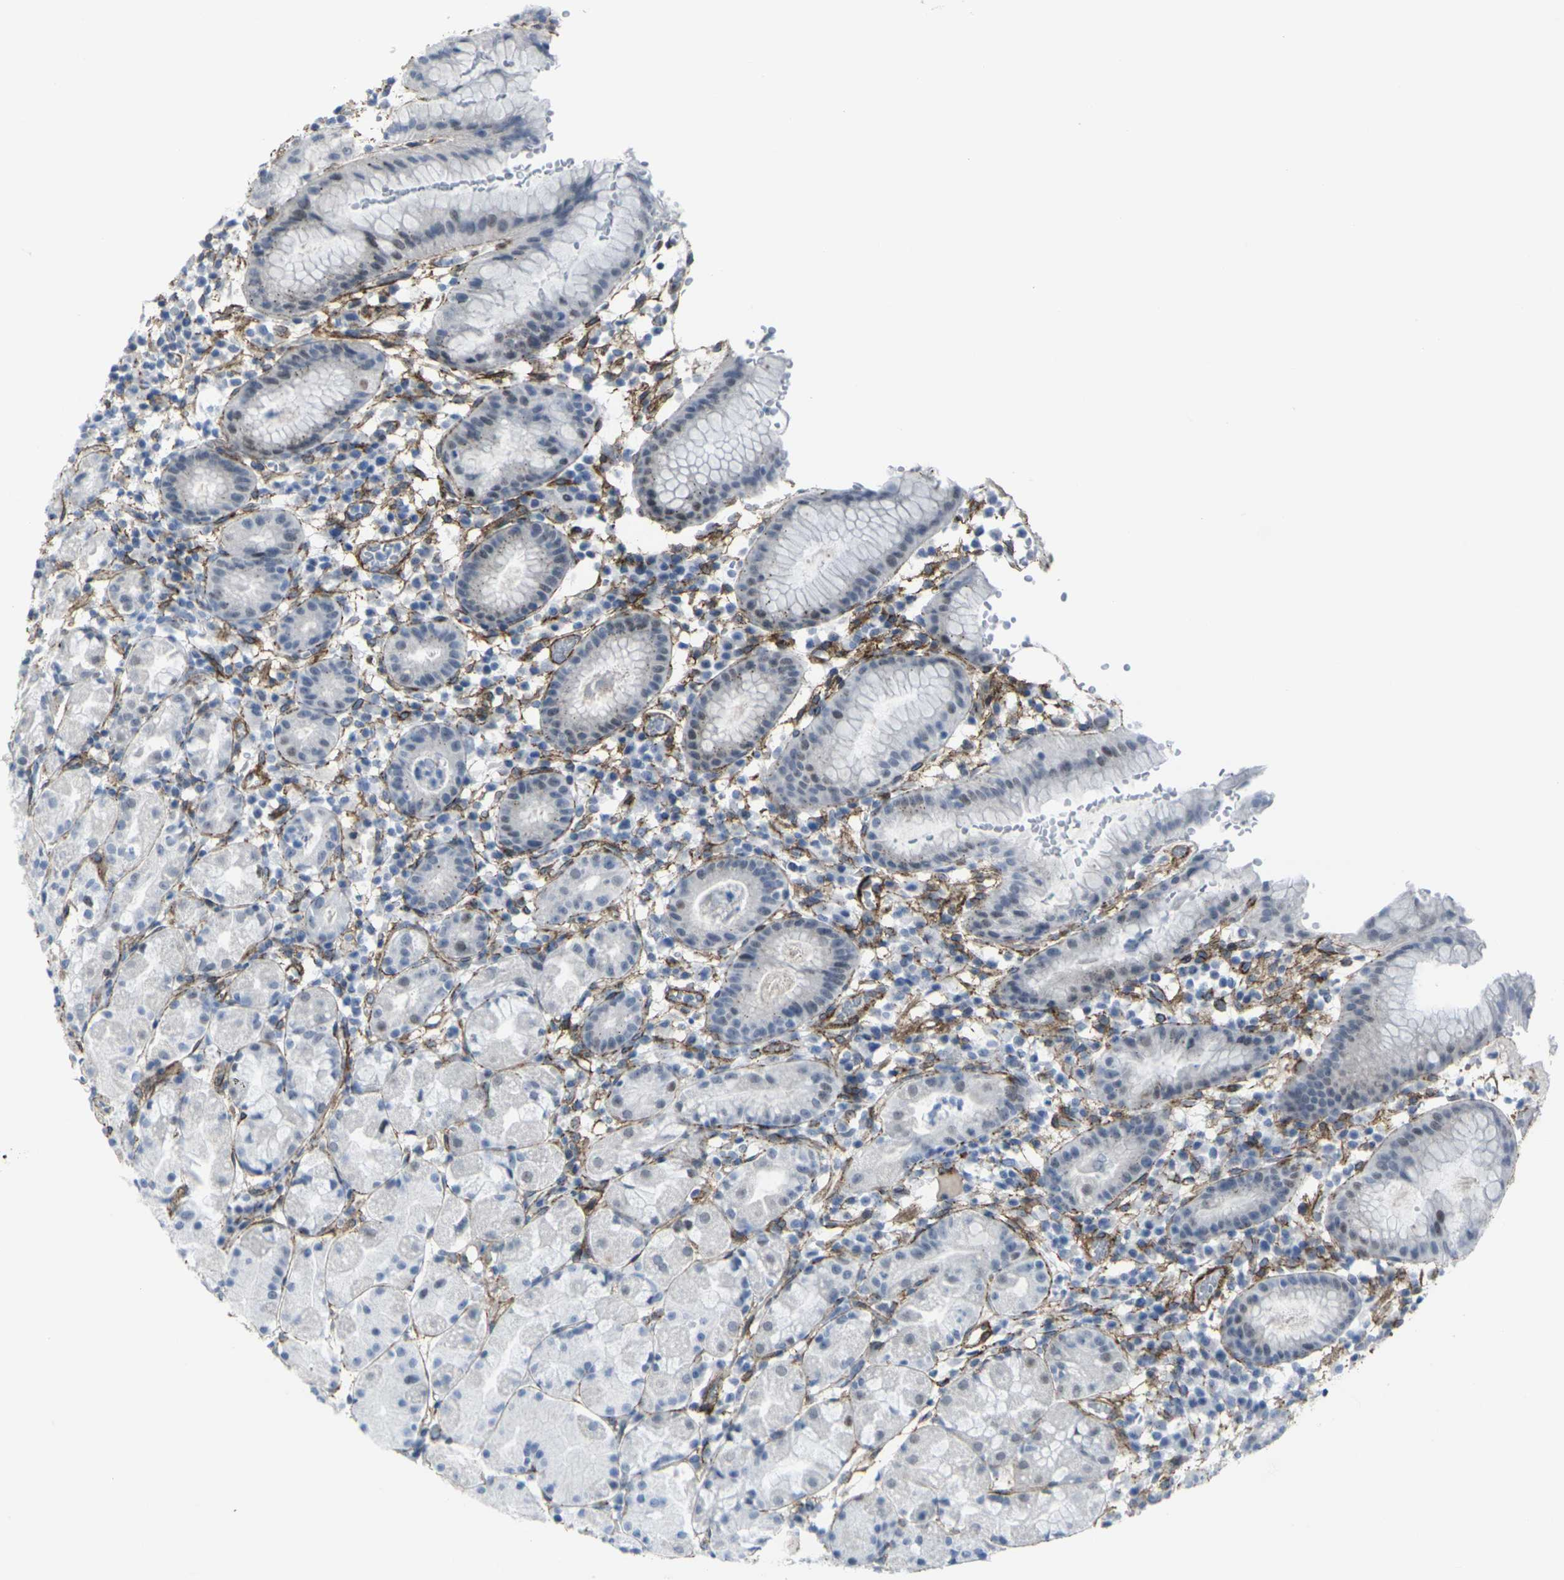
{"staining": {"intensity": "negative", "quantity": "none", "location": "none"}, "tissue": "stomach", "cell_type": "Glandular cells", "image_type": "normal", "snomed": [{"axis": "morphology", "description": "Normal tissue, NOS"}, {"axis": "topography", "description": "Stomach"}, {"axis": "topography", "description": "Stomach, lower"}], "caption": "DAB immunohistochemical staining of benign stomach displays no significant expression in glandular cells.", "gene": "CDH11", "patient": {"sex": "female", "age": 75}}